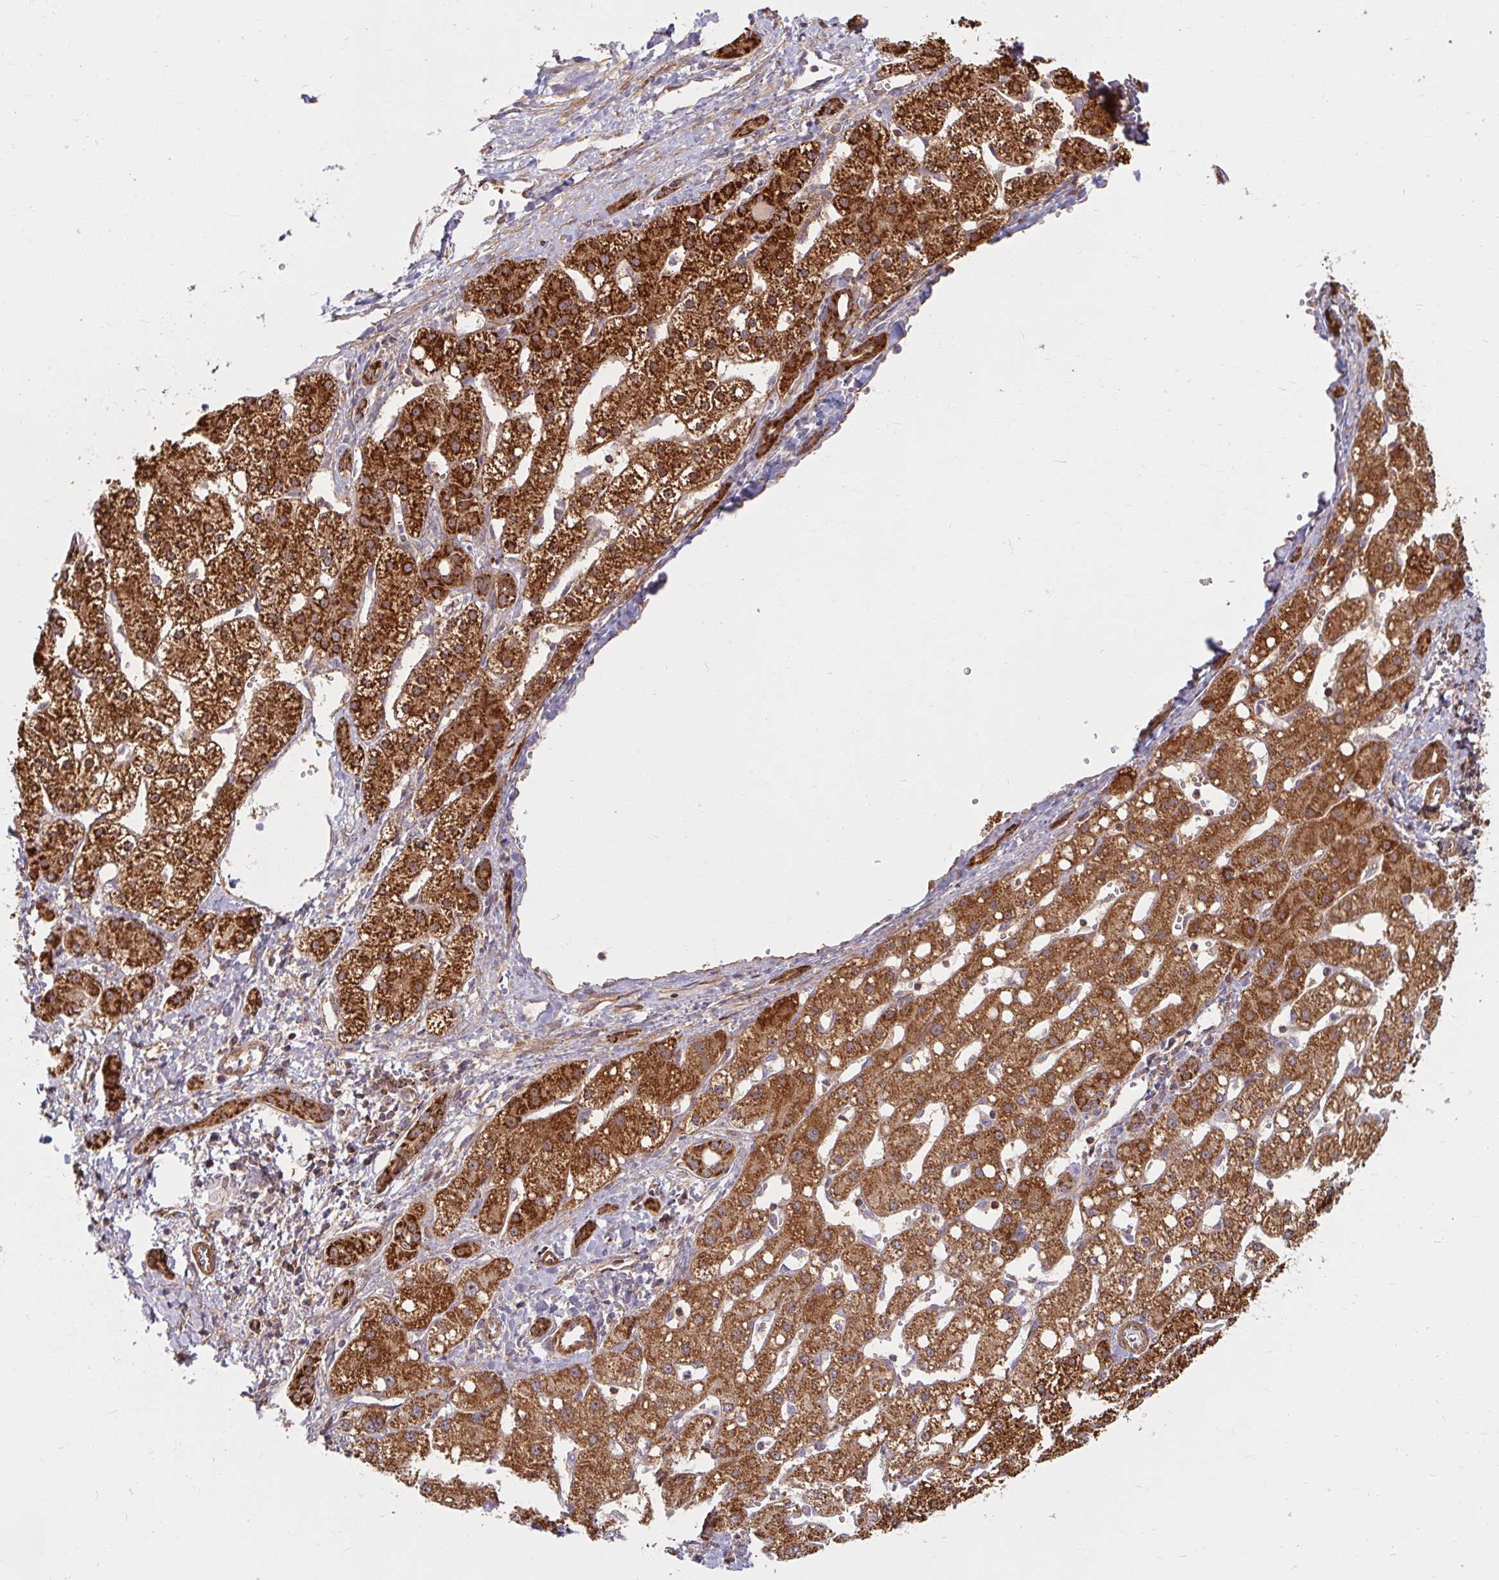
{"staining": {"intensity": "strong", "quantity": ">75%", "location": "cytoplasmic/membranous"}, "tissue": "liver cancer", "cell_type": "Tumor cells", "image_type": "cancer", "snomed": [{"axis": "morphology", "description": "Carcinoma, Hepatocellular, NOS"}, {"axis": "topography", "description": "Liver"}], "caption": "About >75% of tumor cells in hepatocellular carcinoma (liver) show strong cytoplasmic/membranous protein expression as visualized by brown immunohistochemical staining.", "gene": "BTF3", "patient": {"sex": "male", "age": 67}}